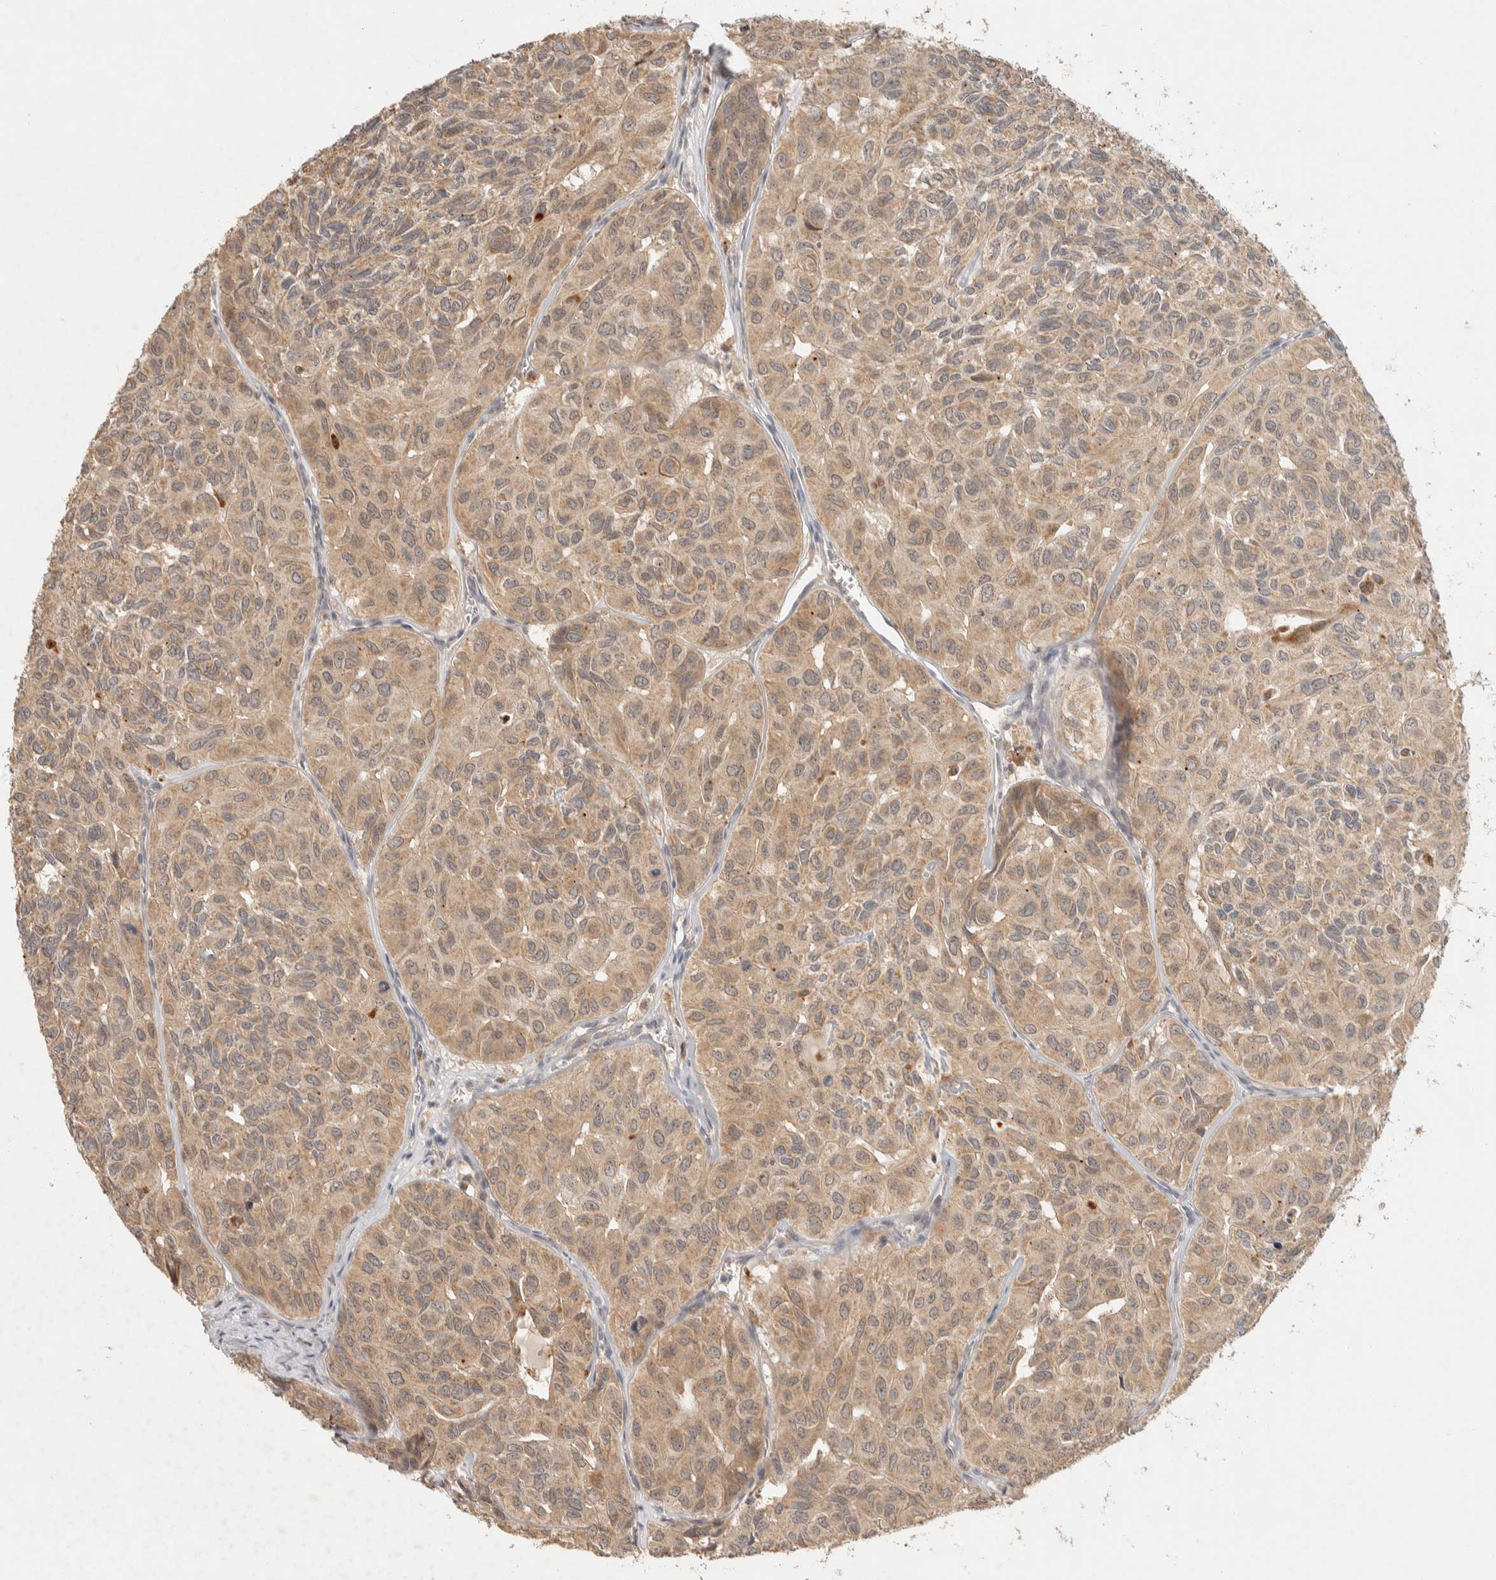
{"staining": {"intensity": "moderate", "quantity": ">75%", "location": "cytoplasmic/membranous"}, "tissue": "head and neck cancer", "cell_type": "Tumor cells", "image_type": "cancer", "snomed": [{"axis": "morphology", "description": "Adenocarcinoma, NOS"}, {"axis": "topography", "description": "Salivary gland, NOS"}, {"axis": "topography", "description": "Head-Neck"}], "caption": "Moderate cytoplasmic/membranous expression is appreciated in approximately >75% of tumor cells in adenocarcinoma (head and neck).", "gene": "ITPA", "patient": {"sex": "female", "age": 76}}